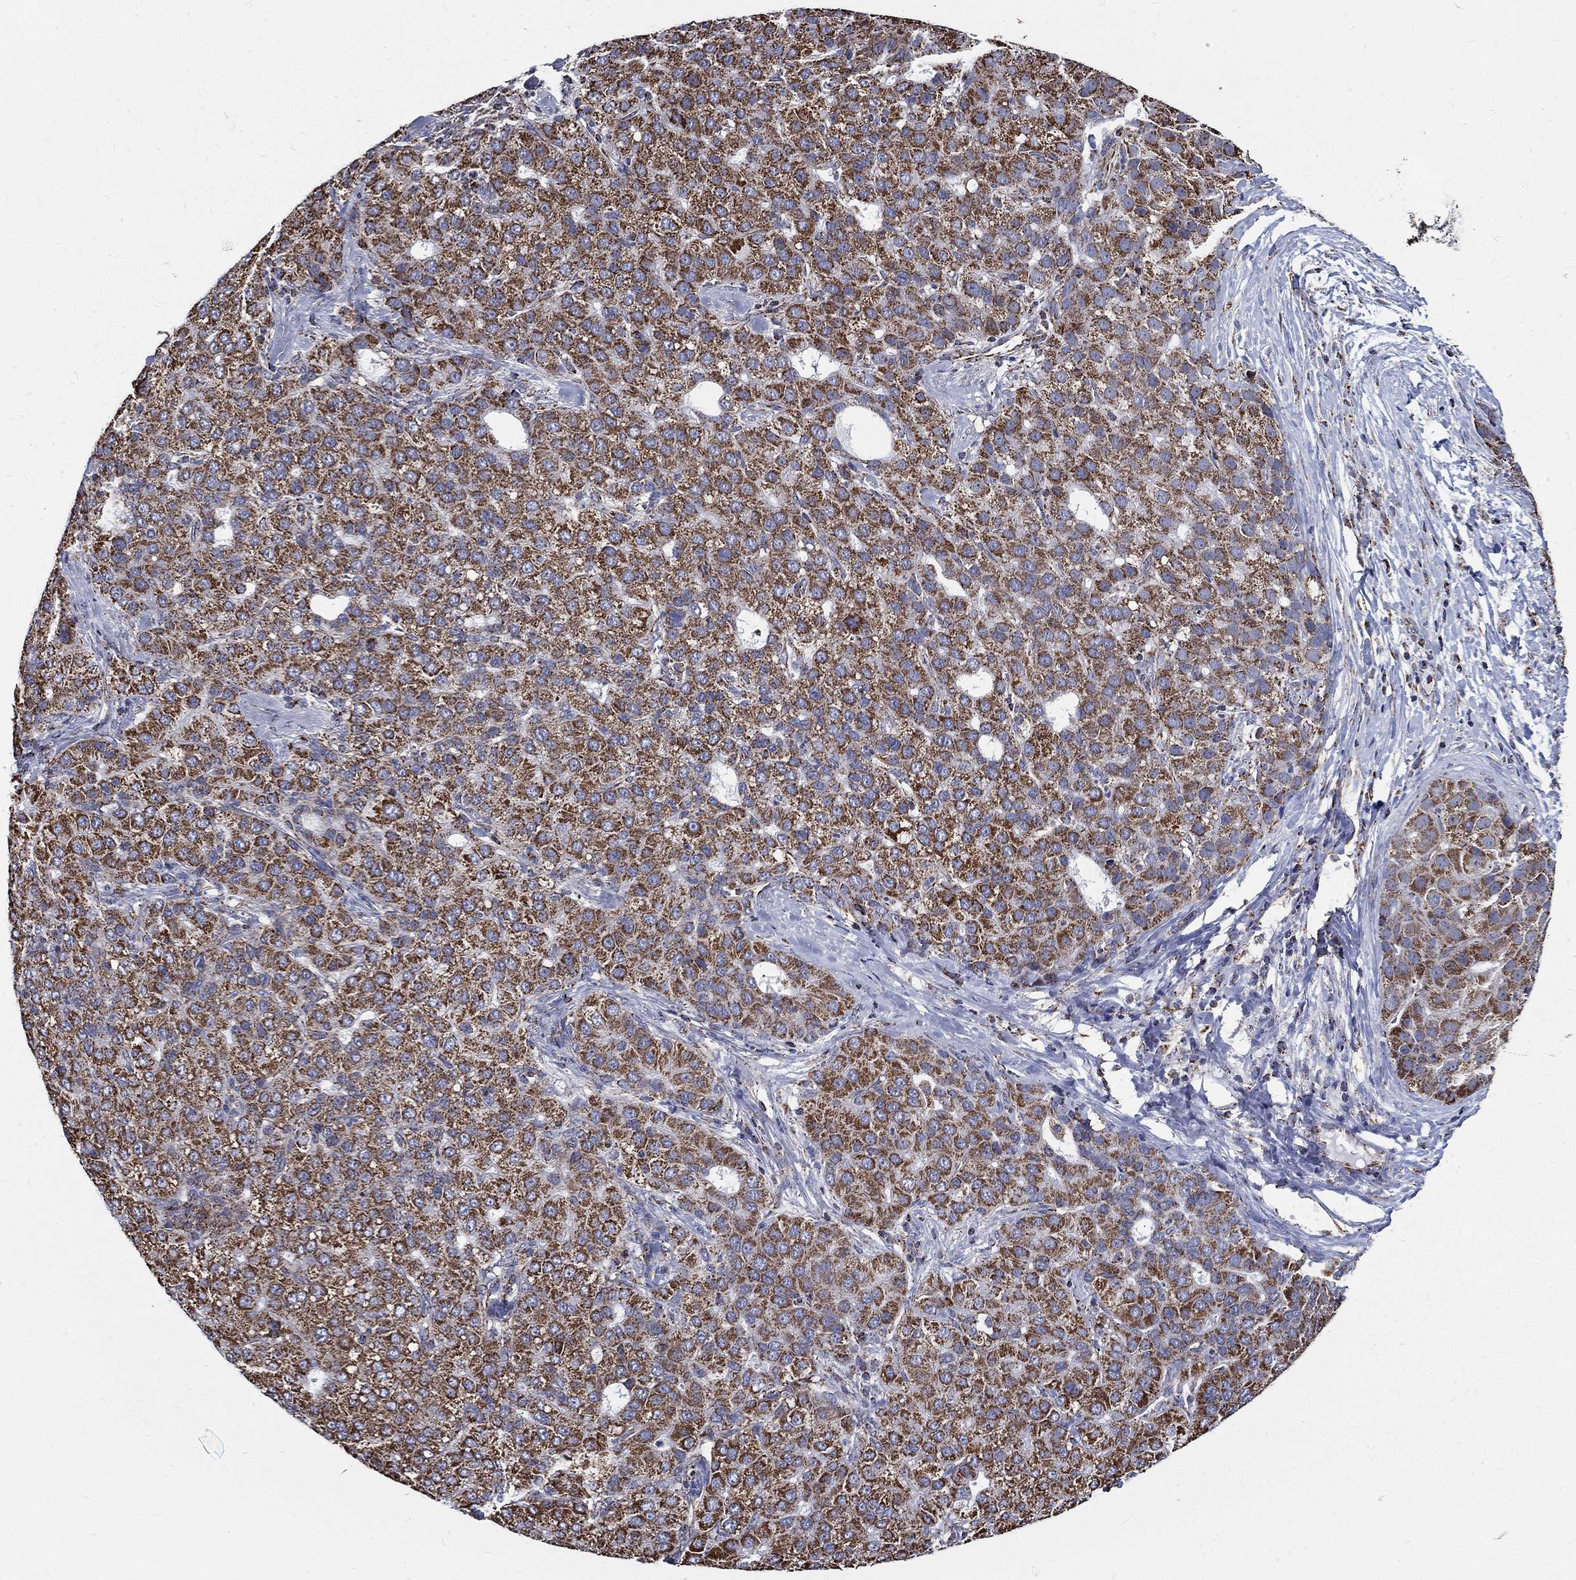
{"staining": {"intensity": "strong", "quantity": ">75%", "location": "cytoplasmic/membranous"}, "tissue": "liver cancer", "cell_type": "Tumor cells", "image_type": "cancer", "snomed": [{"axis": "morphology", "description": "Carcinoma, Hepatocellular, NOS"}, {"axis": "topography", "description": "Liver"}], "caption": "Brown immunohistochemical staining in human hepatocellular carcinoma (liver) shows strong cytoplasmic/membranous expression in approximately >75% of tumor cells.", "gene": "NDUFAB1", "patient": {"sex": "male", "age": 65}}